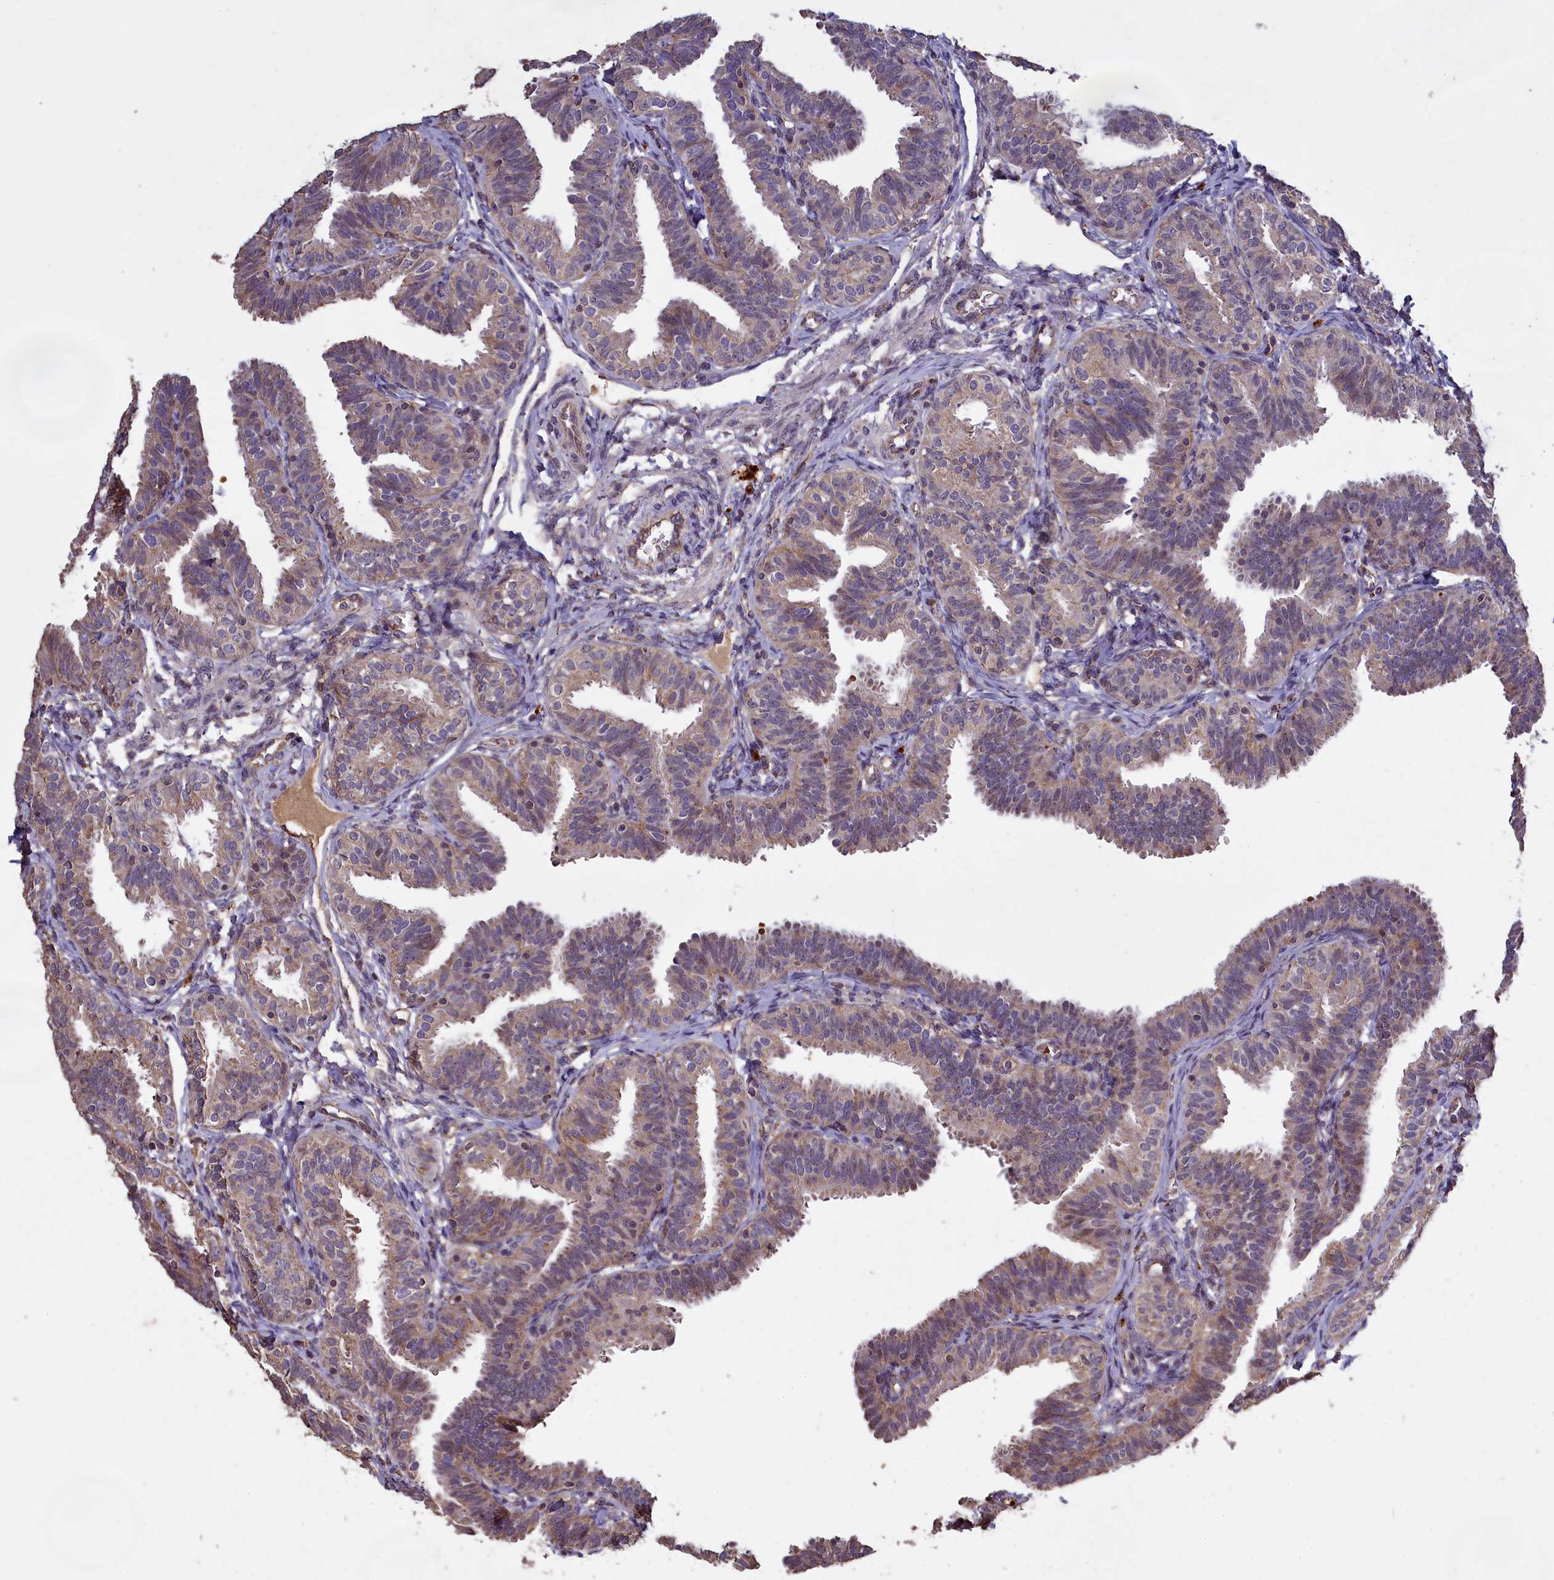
{"staining": {"intensity": "weak", "quantity": "<25%", "location": "cytoplasmic/membranous"}, "tissue": "fallopian tube", "cell_type": "Glandular cells", "image_type": "normal", "snomed": [{"axis": "morphology", "description": "Normal tissue, NOS"}, {"axis": "topography", "description": "Fallopian tube"}], "caption": "Immunohistochemical staining of normal human fallopian tube shows no significant expression in glandular cells.", "gene": "CLRN2", "patient": {"sex": "female", "age": 35}}